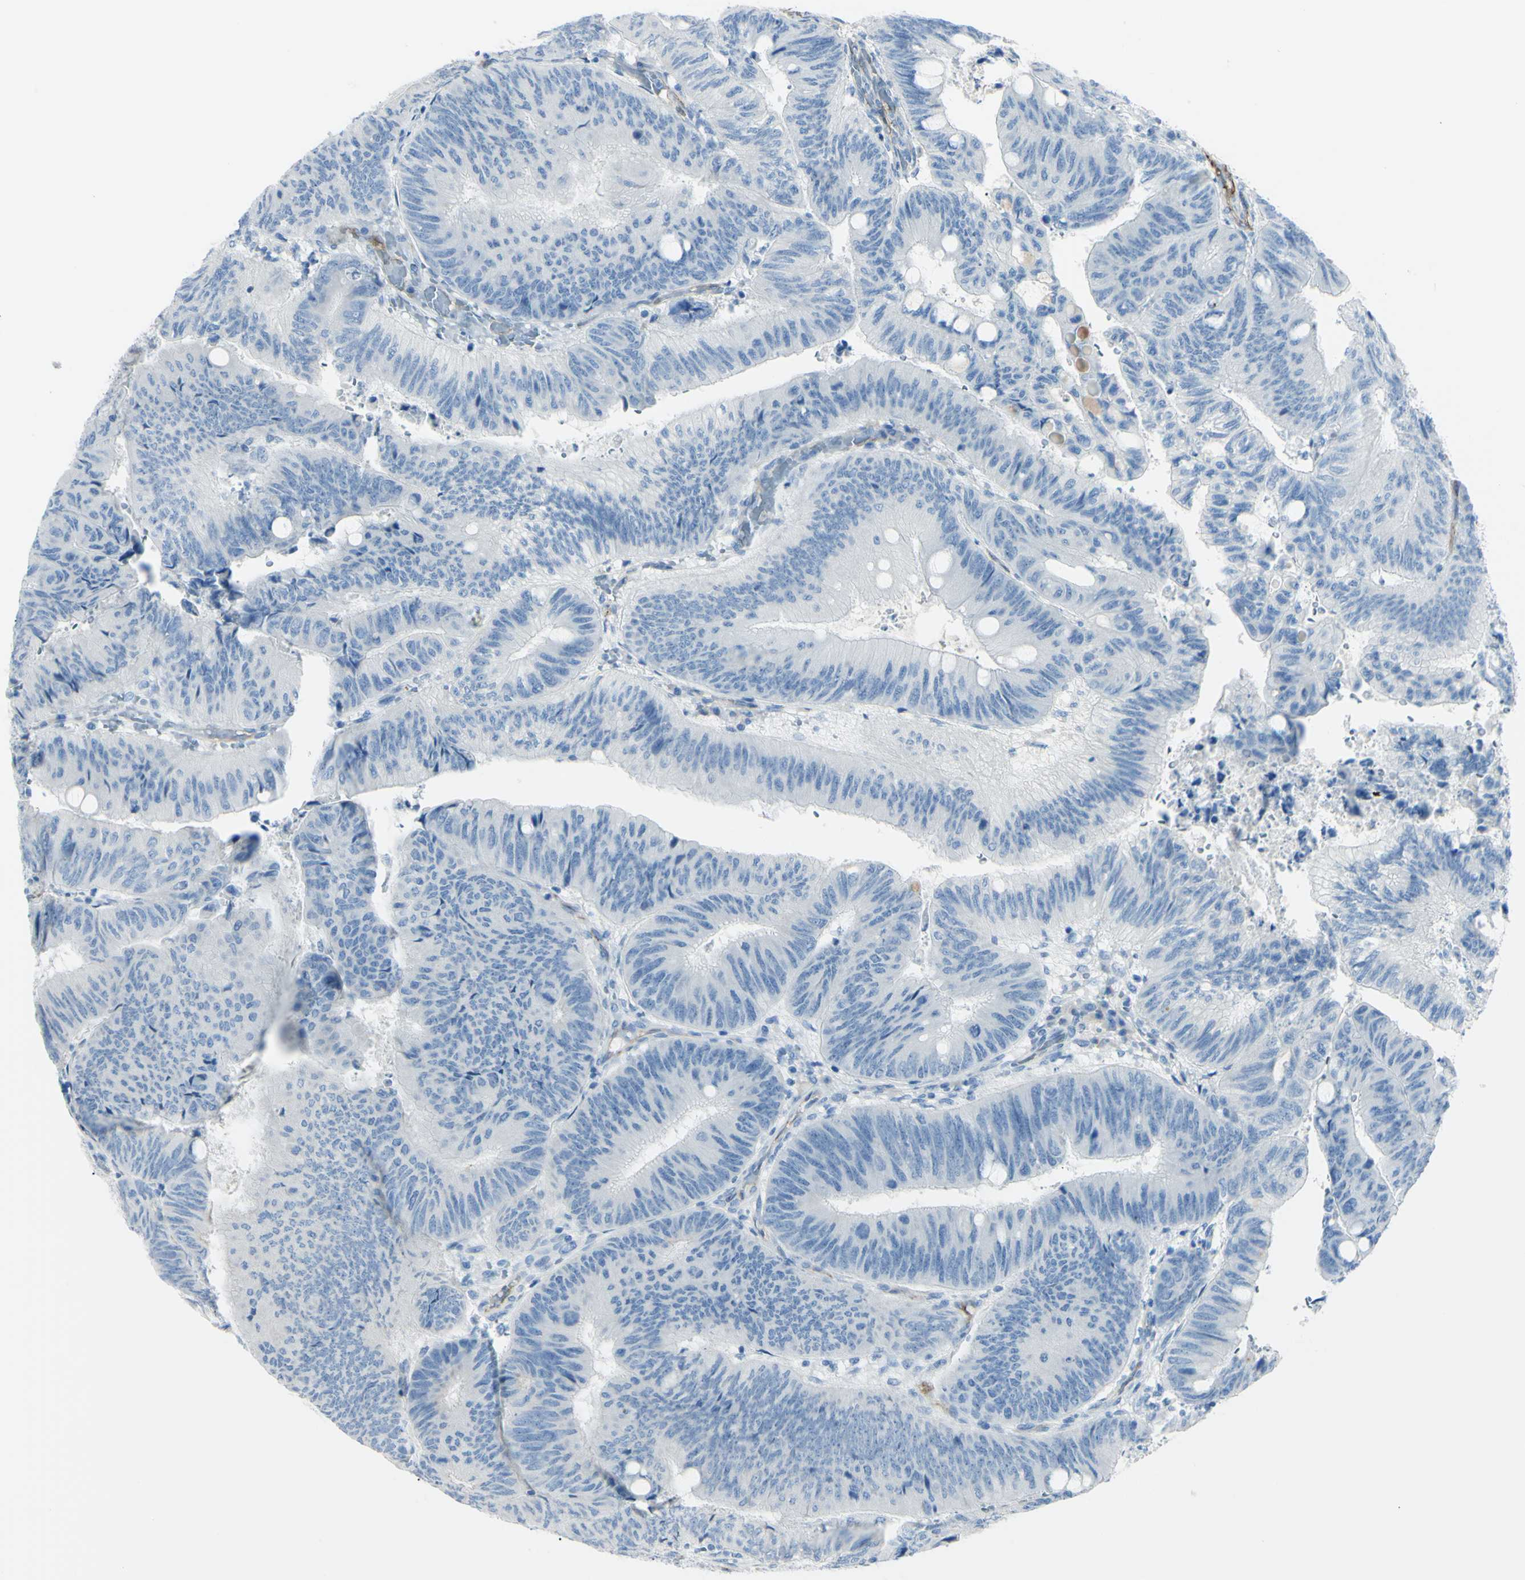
{"staining": {"intensity": "negative", "quantity": "none", "location": "none"}, "tissue": "colorectal cancer", "cell_type": "Tumor cells", "image_type": "cancer", "snomed": [{"axis": "morphology", "description": "Normal tissue, NOS"}, {"axis": "morphology", "description": "Adenocarcinoma, NOS"}, {"axis": "topography", "description": "Rectum"}, {"axis": "topography", "description": "Peripheral nerve tissue"}], "caption": "This micrograph is of adenocarcinoma (colorectal) stained with immunohistochemistry to label a protein in brown with the nuclei are counter-stained blue. There is no expression in tumor cells.", "gene": "FOLH1", "patient": {"sex": "male", "age": 92}}